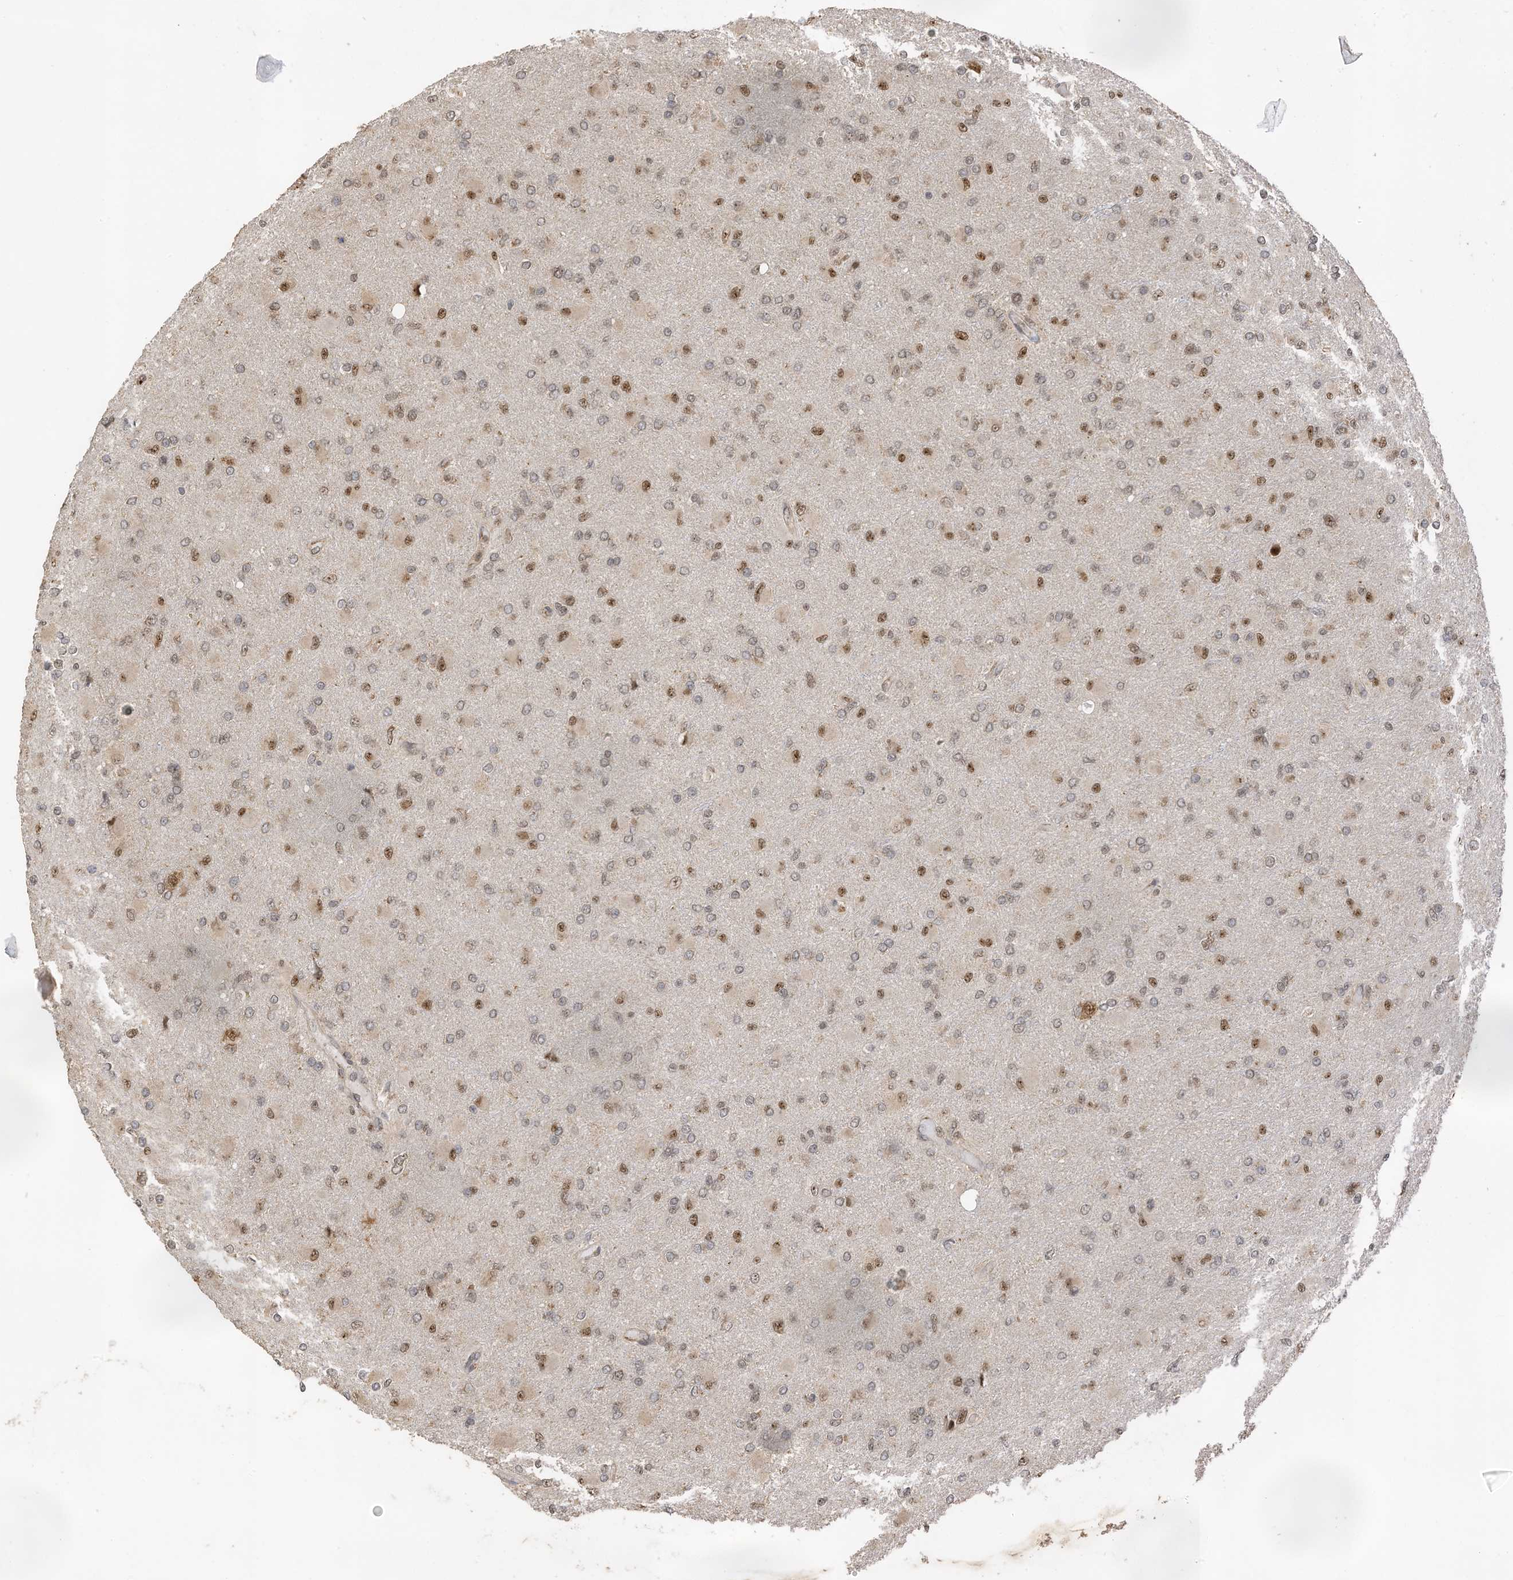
{"staining": {"intensity": "moderate", "quantity": ">75%", "location": "nuclear"}, "tissue": "glioma", "cell_type": "Tumor cells", "image_type": "cancer", "snomed": [{"axis": "morphology", "description": "Glioma, malignant, High grade"}, {"axis": "topography", "description": "Cerebral cortex"}], "caption": "This is an image of immunohistochemistry staining of malignant high-grade glioma, which shows moderate positivity in the nuclear of tumor cells.", "gene": "ERLEC1", "patient": {"sex": "female", "age": 36}}